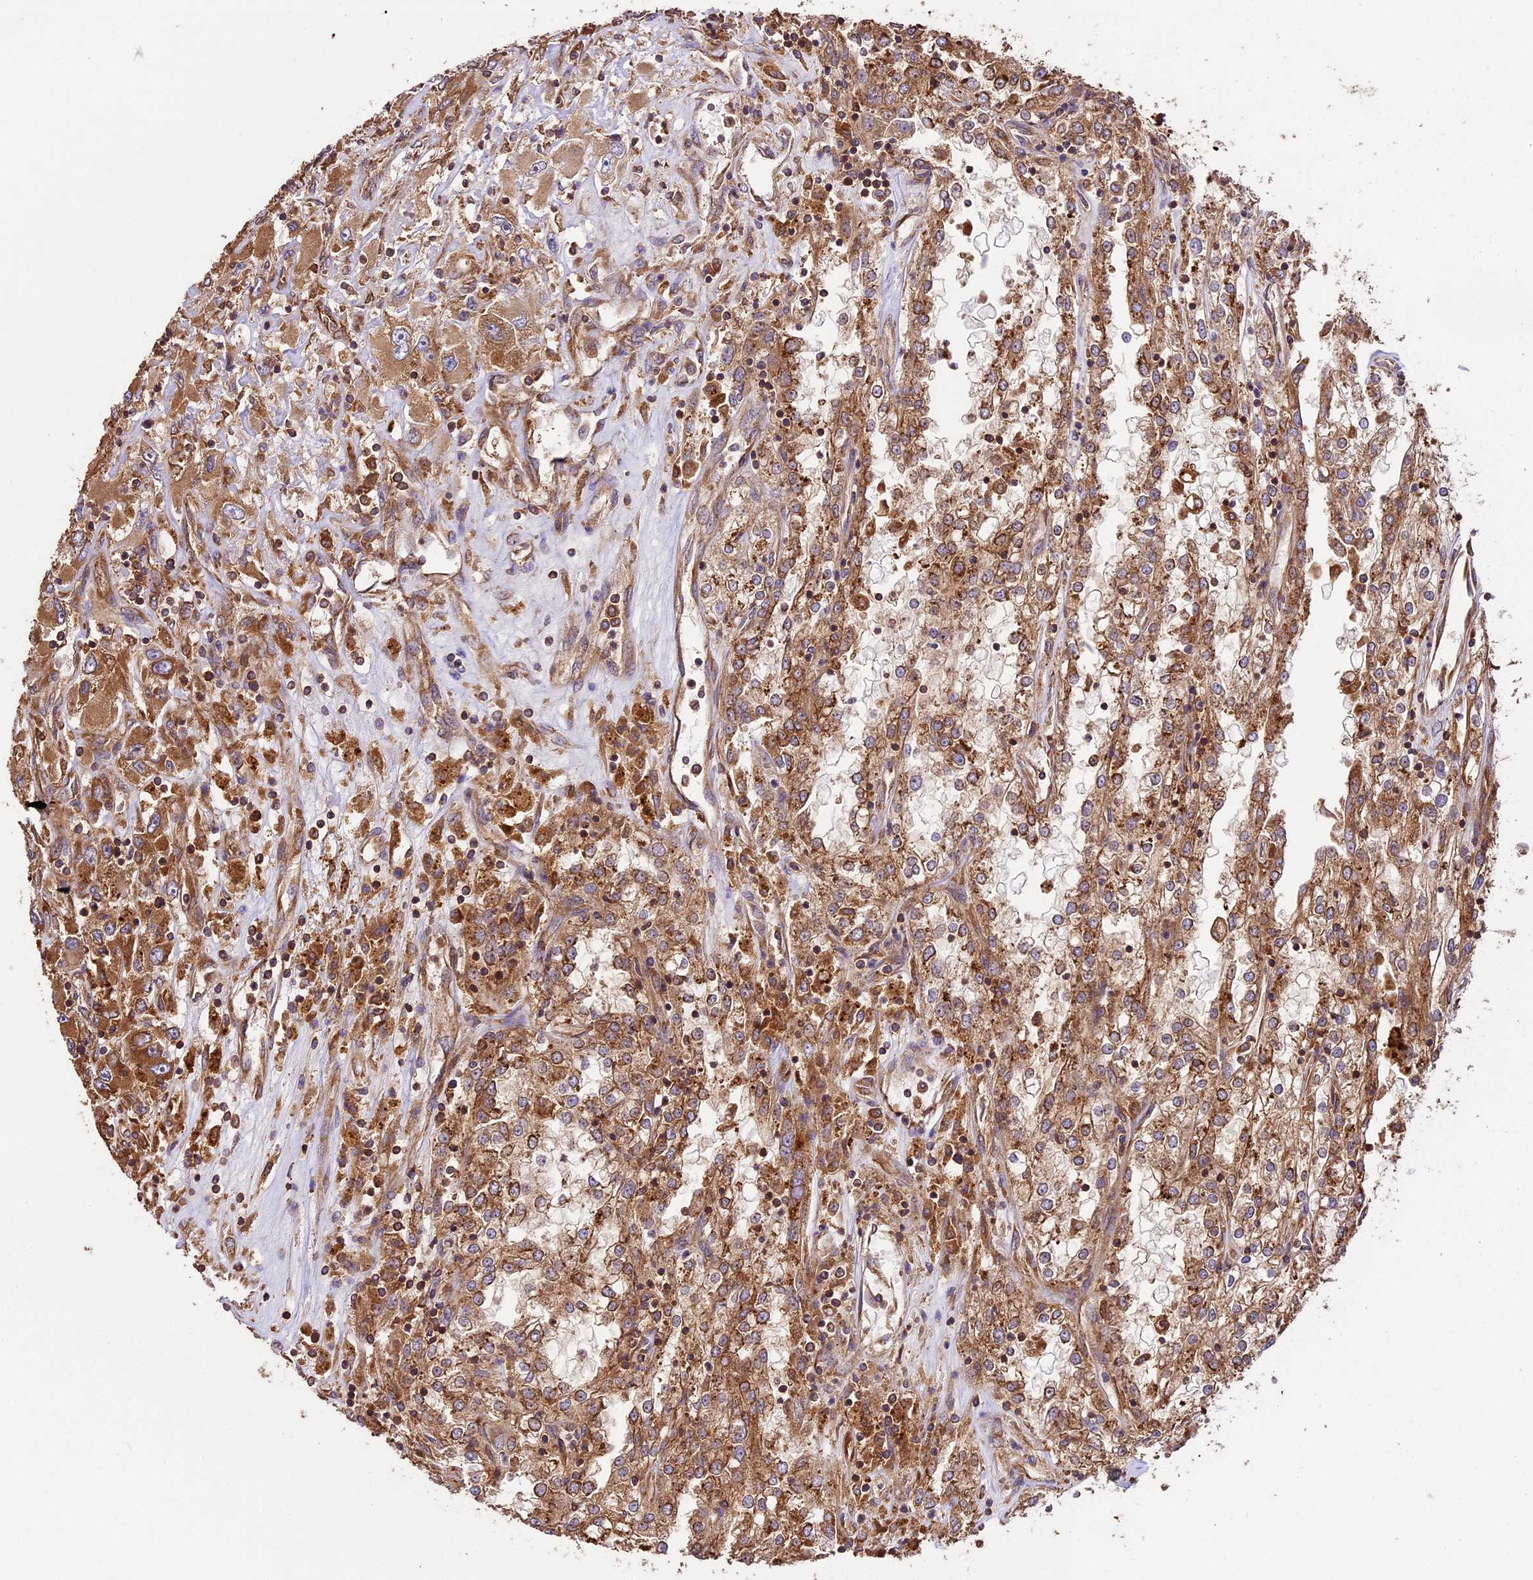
{"staining": {"intensity": "moderate", "quantity": ">75%", "location": "cytoplasmic/membranous"}, "tissue": "renal cancer", "cell_type": "Tumor cells", "image_type": "cancer", "snomed": [{"axis": "morphology", "description": "Adenocarcinoma, NOS"}, {"axis": "topography", "description": "Kidney"}], "caption": "Tumor cells display medium levels of moderate cytoplasmic/membranous staining in approximately >75% of cells in renal adenocarcinoma.", "gene": "KARS1", "patient": {"sex": "female", "age": 52}}